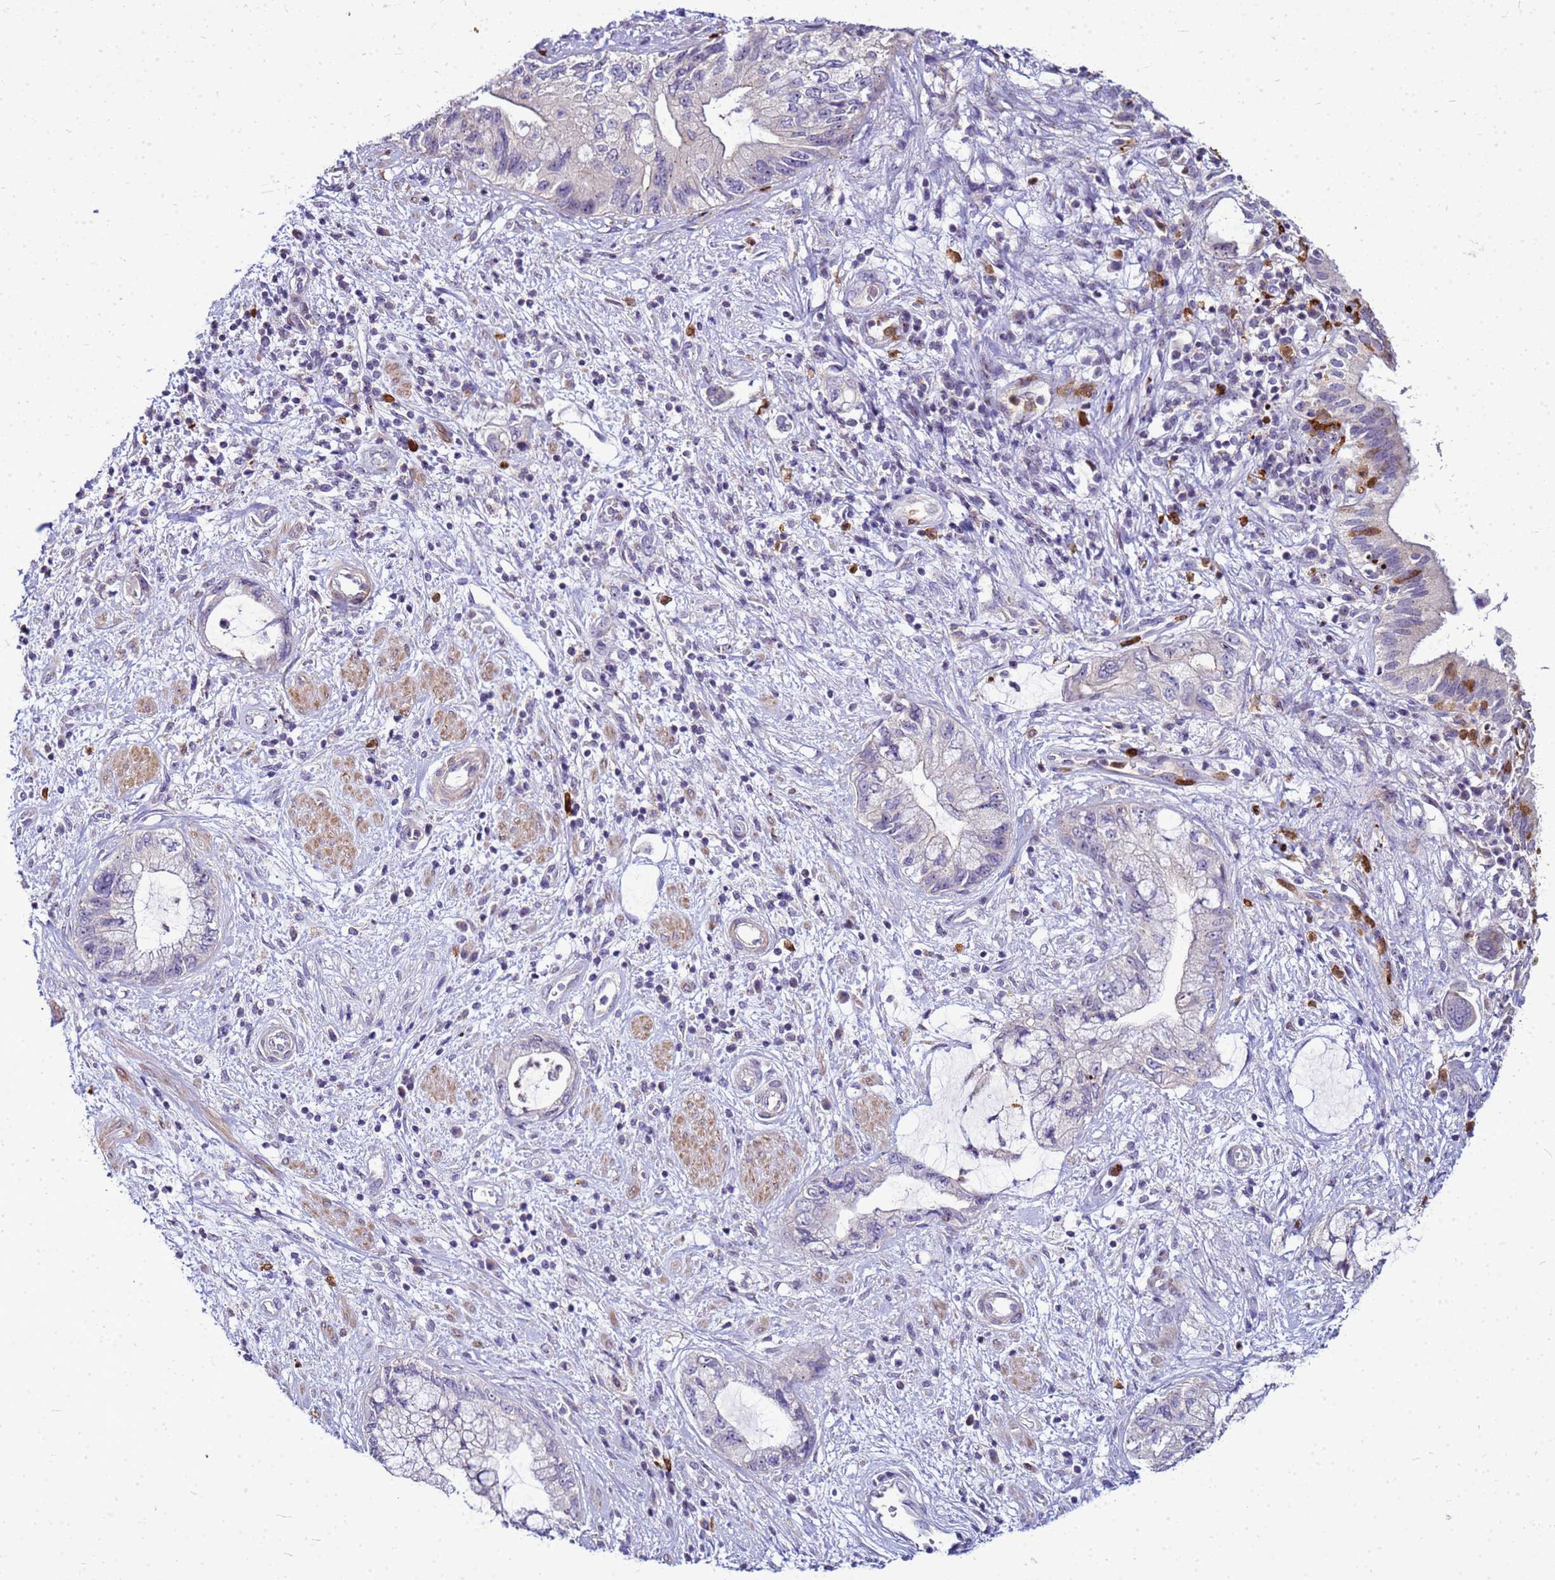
{"staining": {"intensity": "negative", "quantity": "none", "location": "none"}, "tissue": "pancreatic cancer", "cell_type": "Tumor cells", "image_type": "cancer", "snomed": [{"axis": "morphology", "description": "Adenocarcinoma, NOS"}, {"axis": "topography", "description": "Pancreas"}], "caption": "Tumor cells show no significant positivity in adenocarcinoma (pancreatic).", "gene": "VPS4B", "patient": {"sex": "female", "age": 73}}